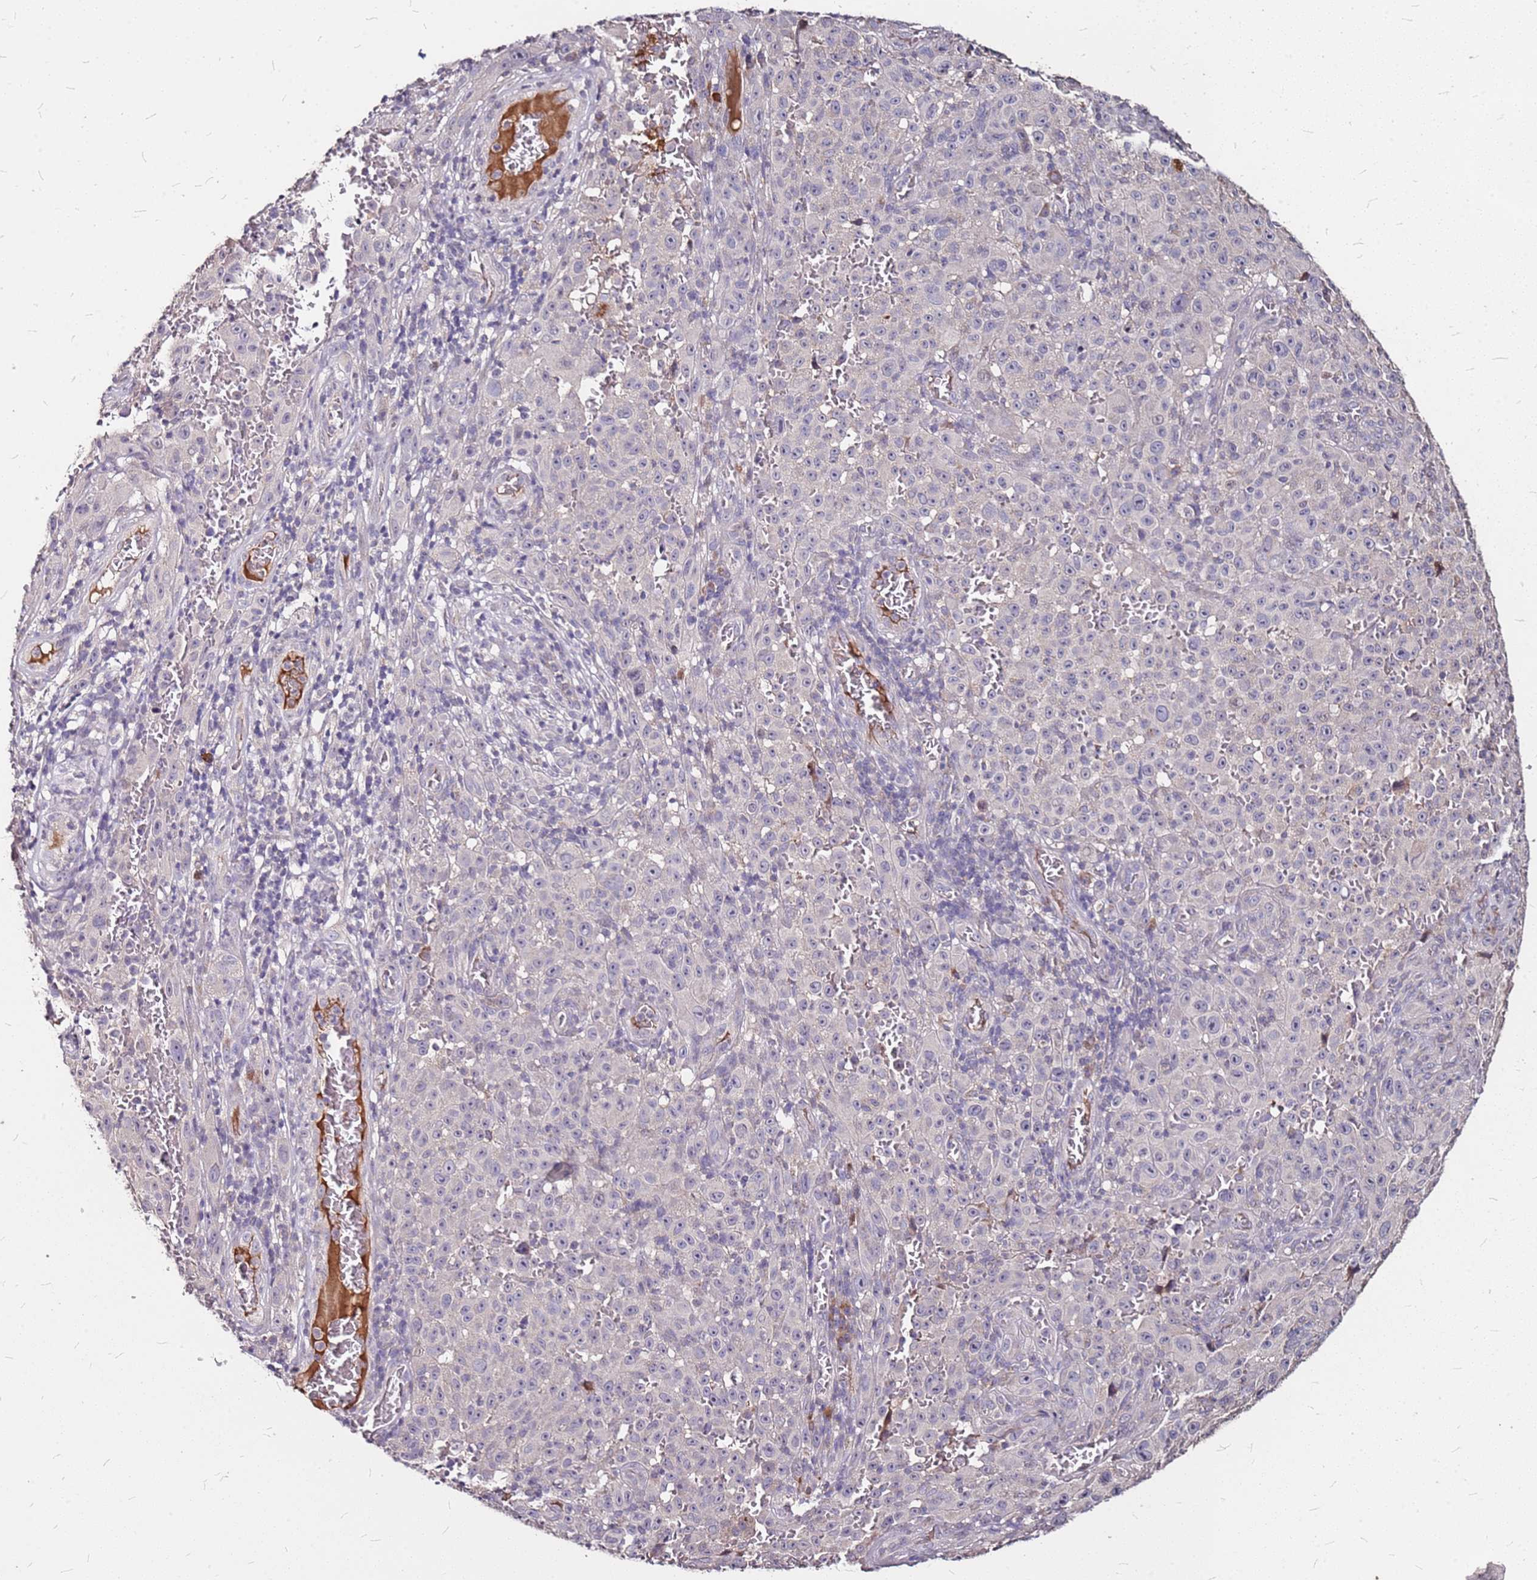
{"staining": {"intensity": "negative", "quantity": "none", "location": "none"}, "tissue": "melanoma", "cell_type": "Tumor cells", "image_type": "cancer", "snomed": [{"axis": "morphology", "description": "Malignant melanoma, NOS"}, {"axis": "topography", "description": "Skin"}], "caption": "A photomicrograph of human malignant melanoma is negative for staining in tumor cells.", "gene": "DCDC2C", "patient": {"sex": "female", "age": 82}}